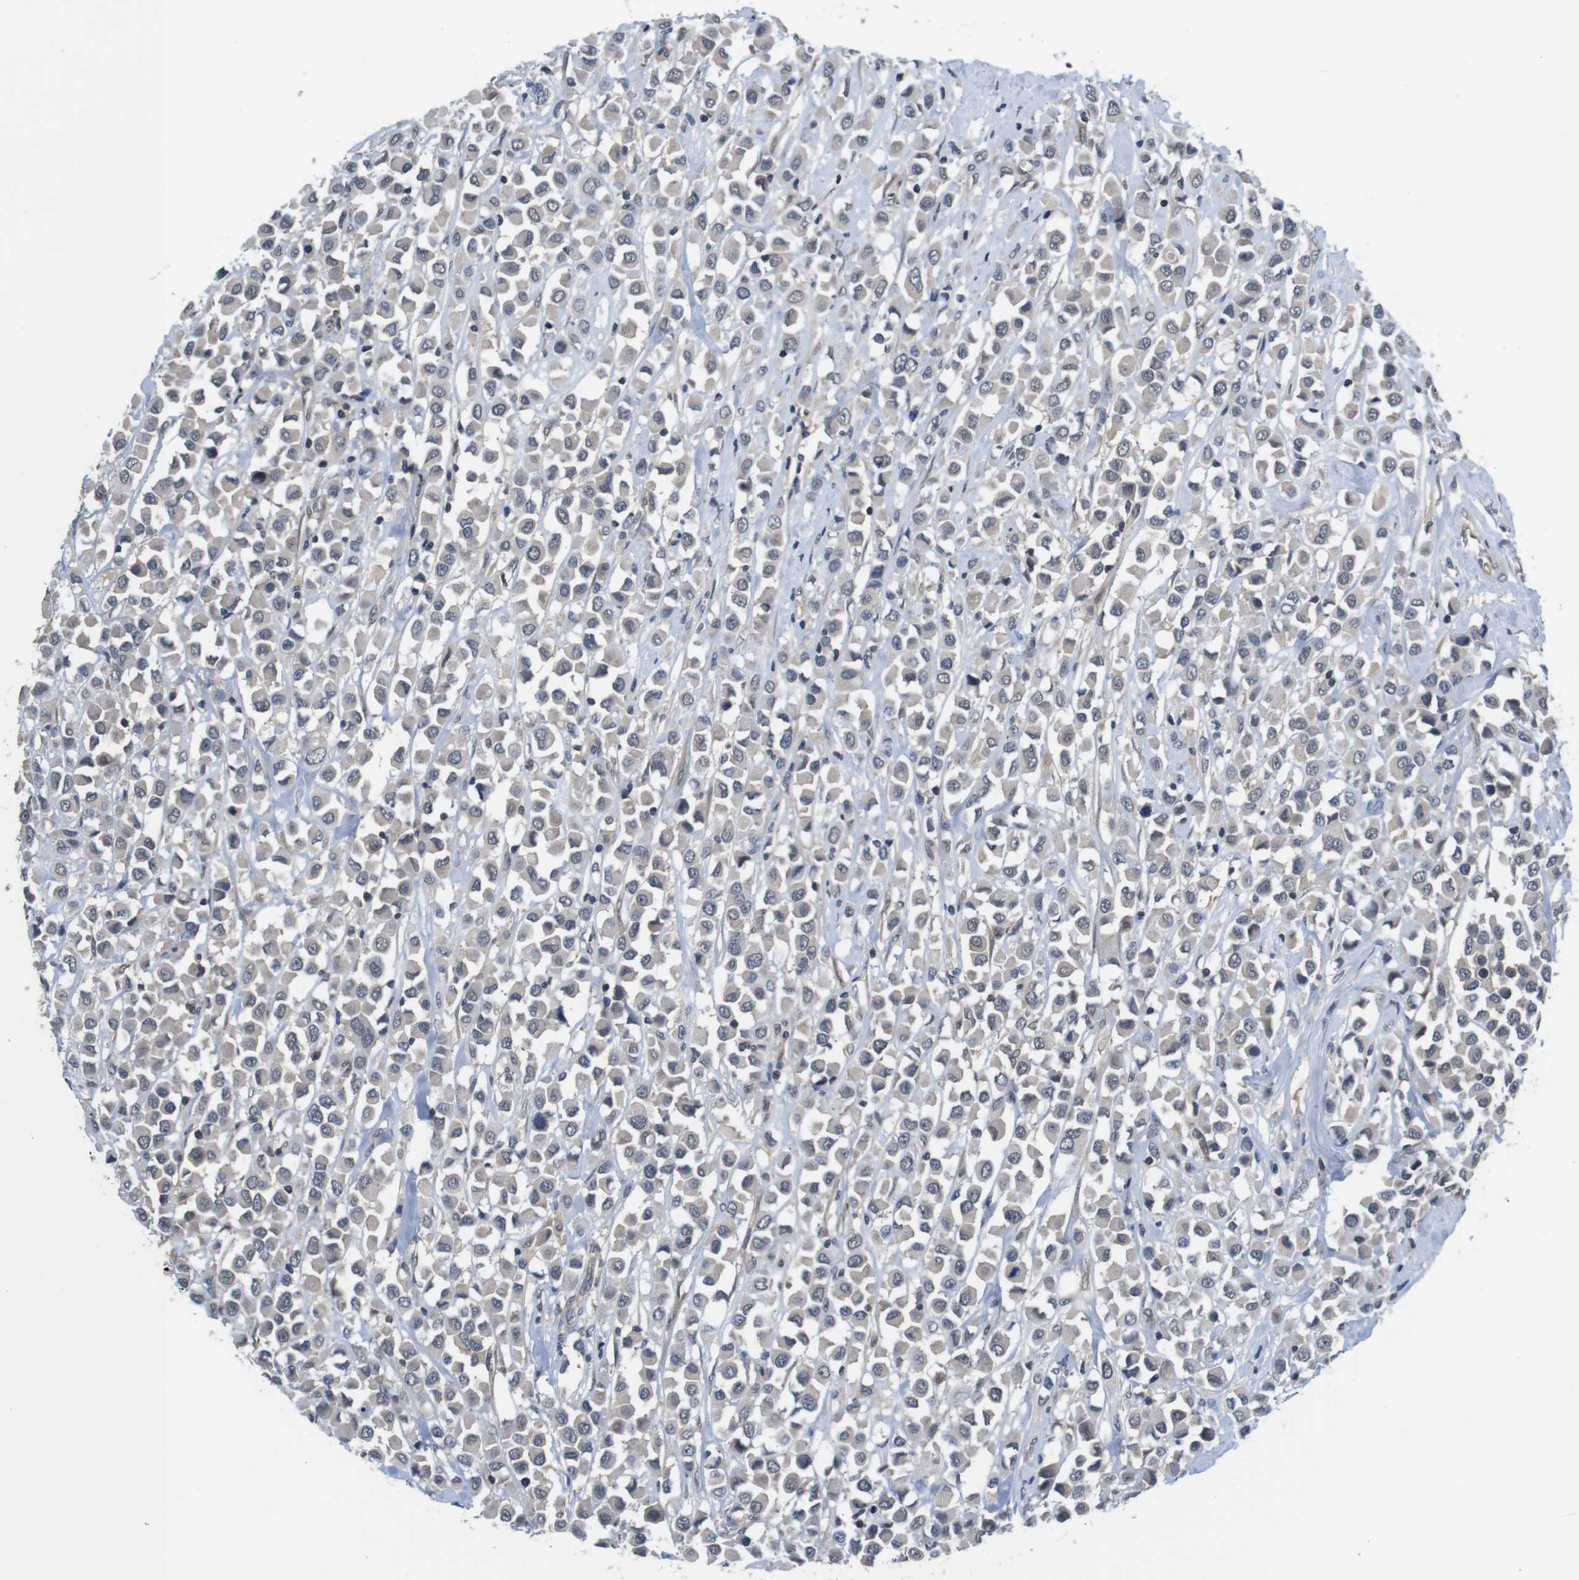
{"staining": {"intensity": "weak", "quantity": ">75%", "location": "cytoplasmic/membranous"}, "tissue": "breast cancer", "cell_type": "Tumor cells", "image_type": "cancer", "snomed": [{"axis": "morphology", "description": "Duct carcinoma"}, {"axis": "topography", "description": "Breast"}], "caption": "Protein staining displays weak cytoplasmic/membranous positivity in approximately >75% of tumor cells in breast cancer (invasive ductal carcinoma).", "gene": "FADD", "patient": {"sex": "female", "age": 61}}